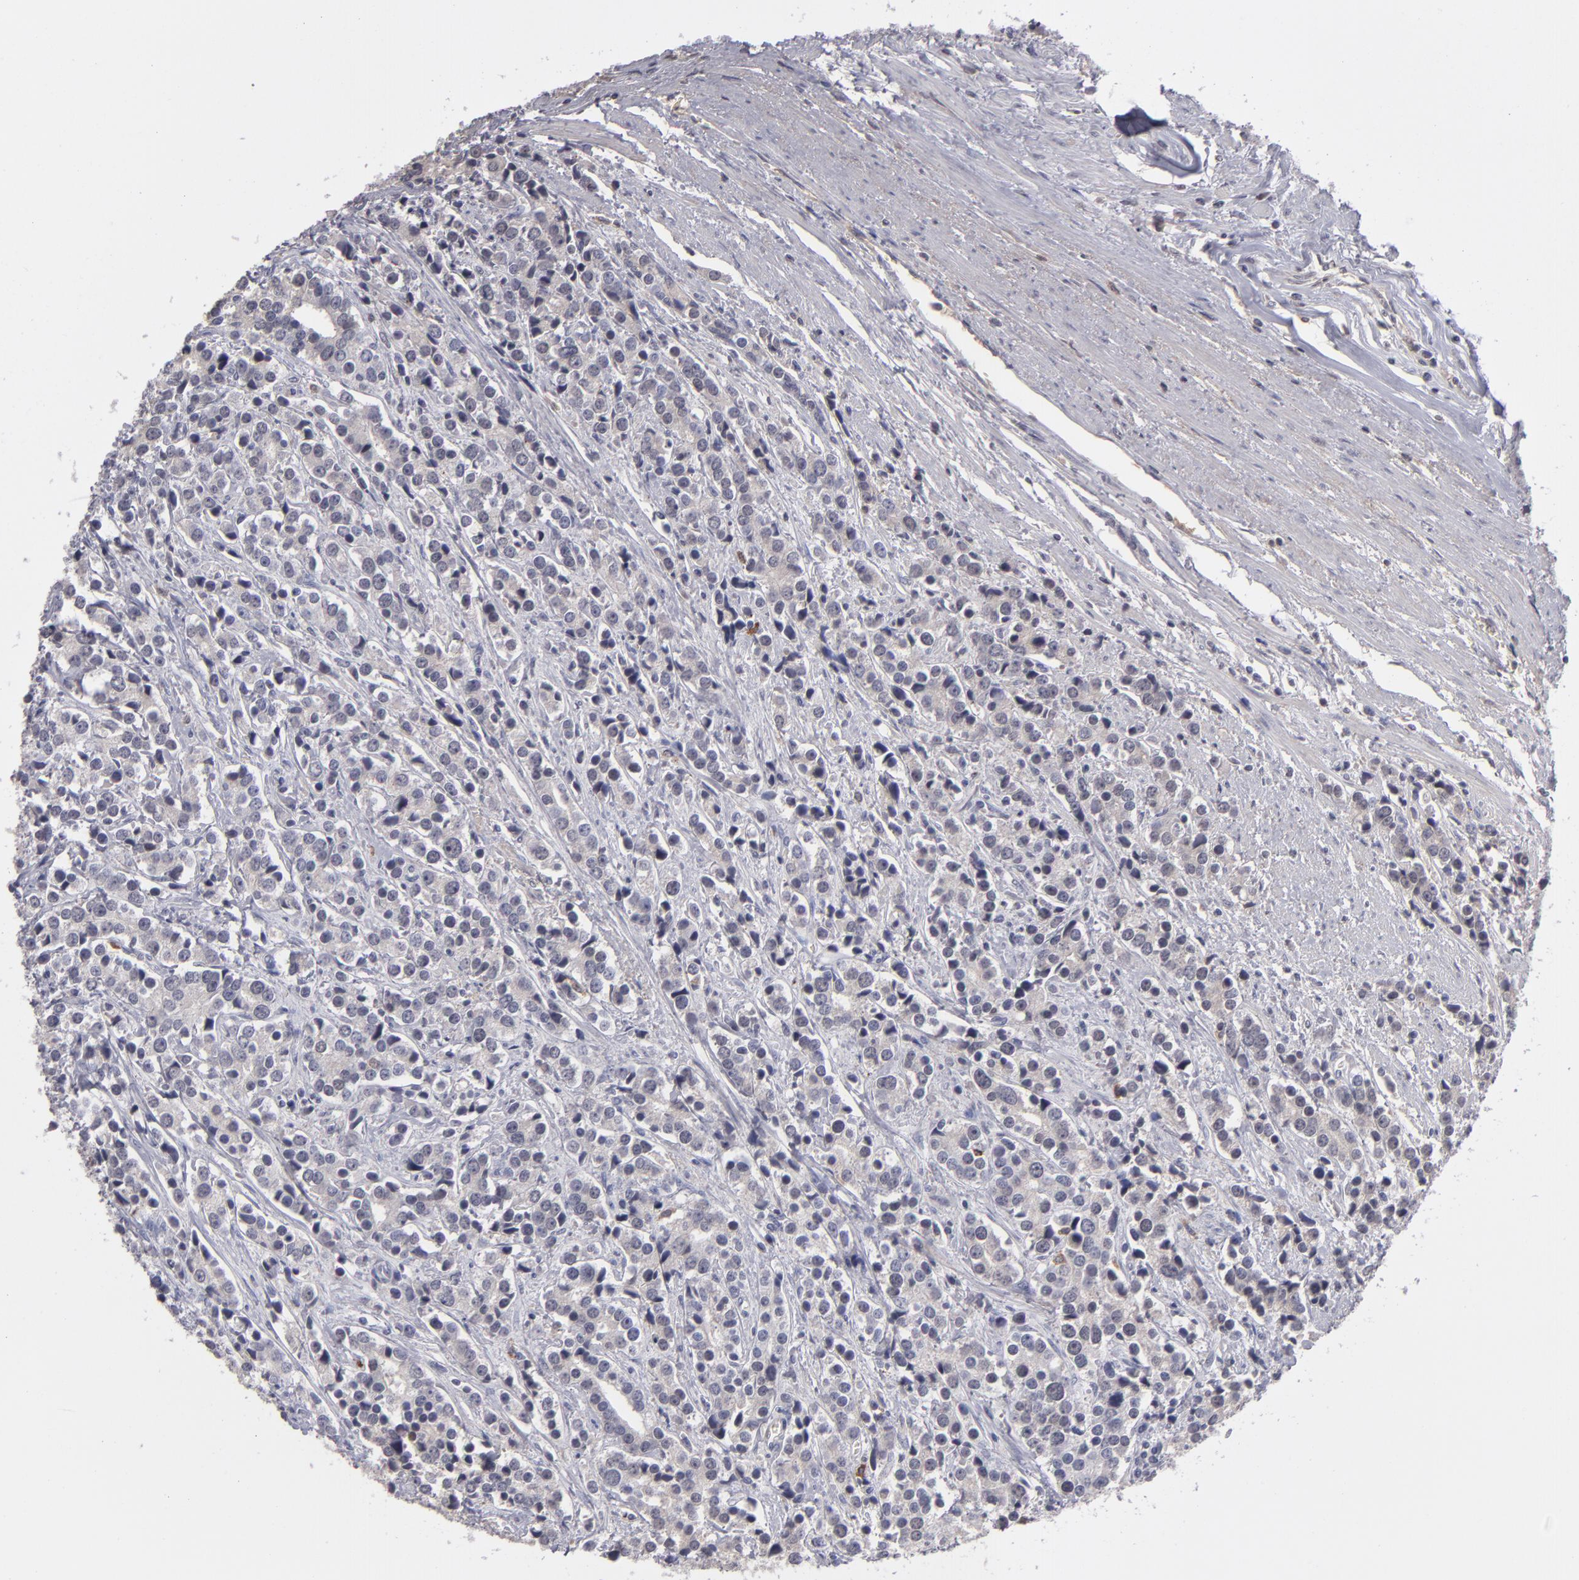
{"staining": {"intensity": "negative", "quantity": "none", "location": "none"}, "tissue": "prostate cancer", "cell_type": "Tumor cells", "image_type": "cancer", "snomed": [{"axis": "morphology", "description": "Adenocarcinoma, High grade"}, {"axis": "topography", "description": "Prostate"}], "caption": "The immunohistochemistry histopathology image has no significant staining in tumor cells of adenocarcinoma (high-grade) (prostate) tissue.", "gene": "ITIH4", "patient": {"sex": "male", "age": 71}}